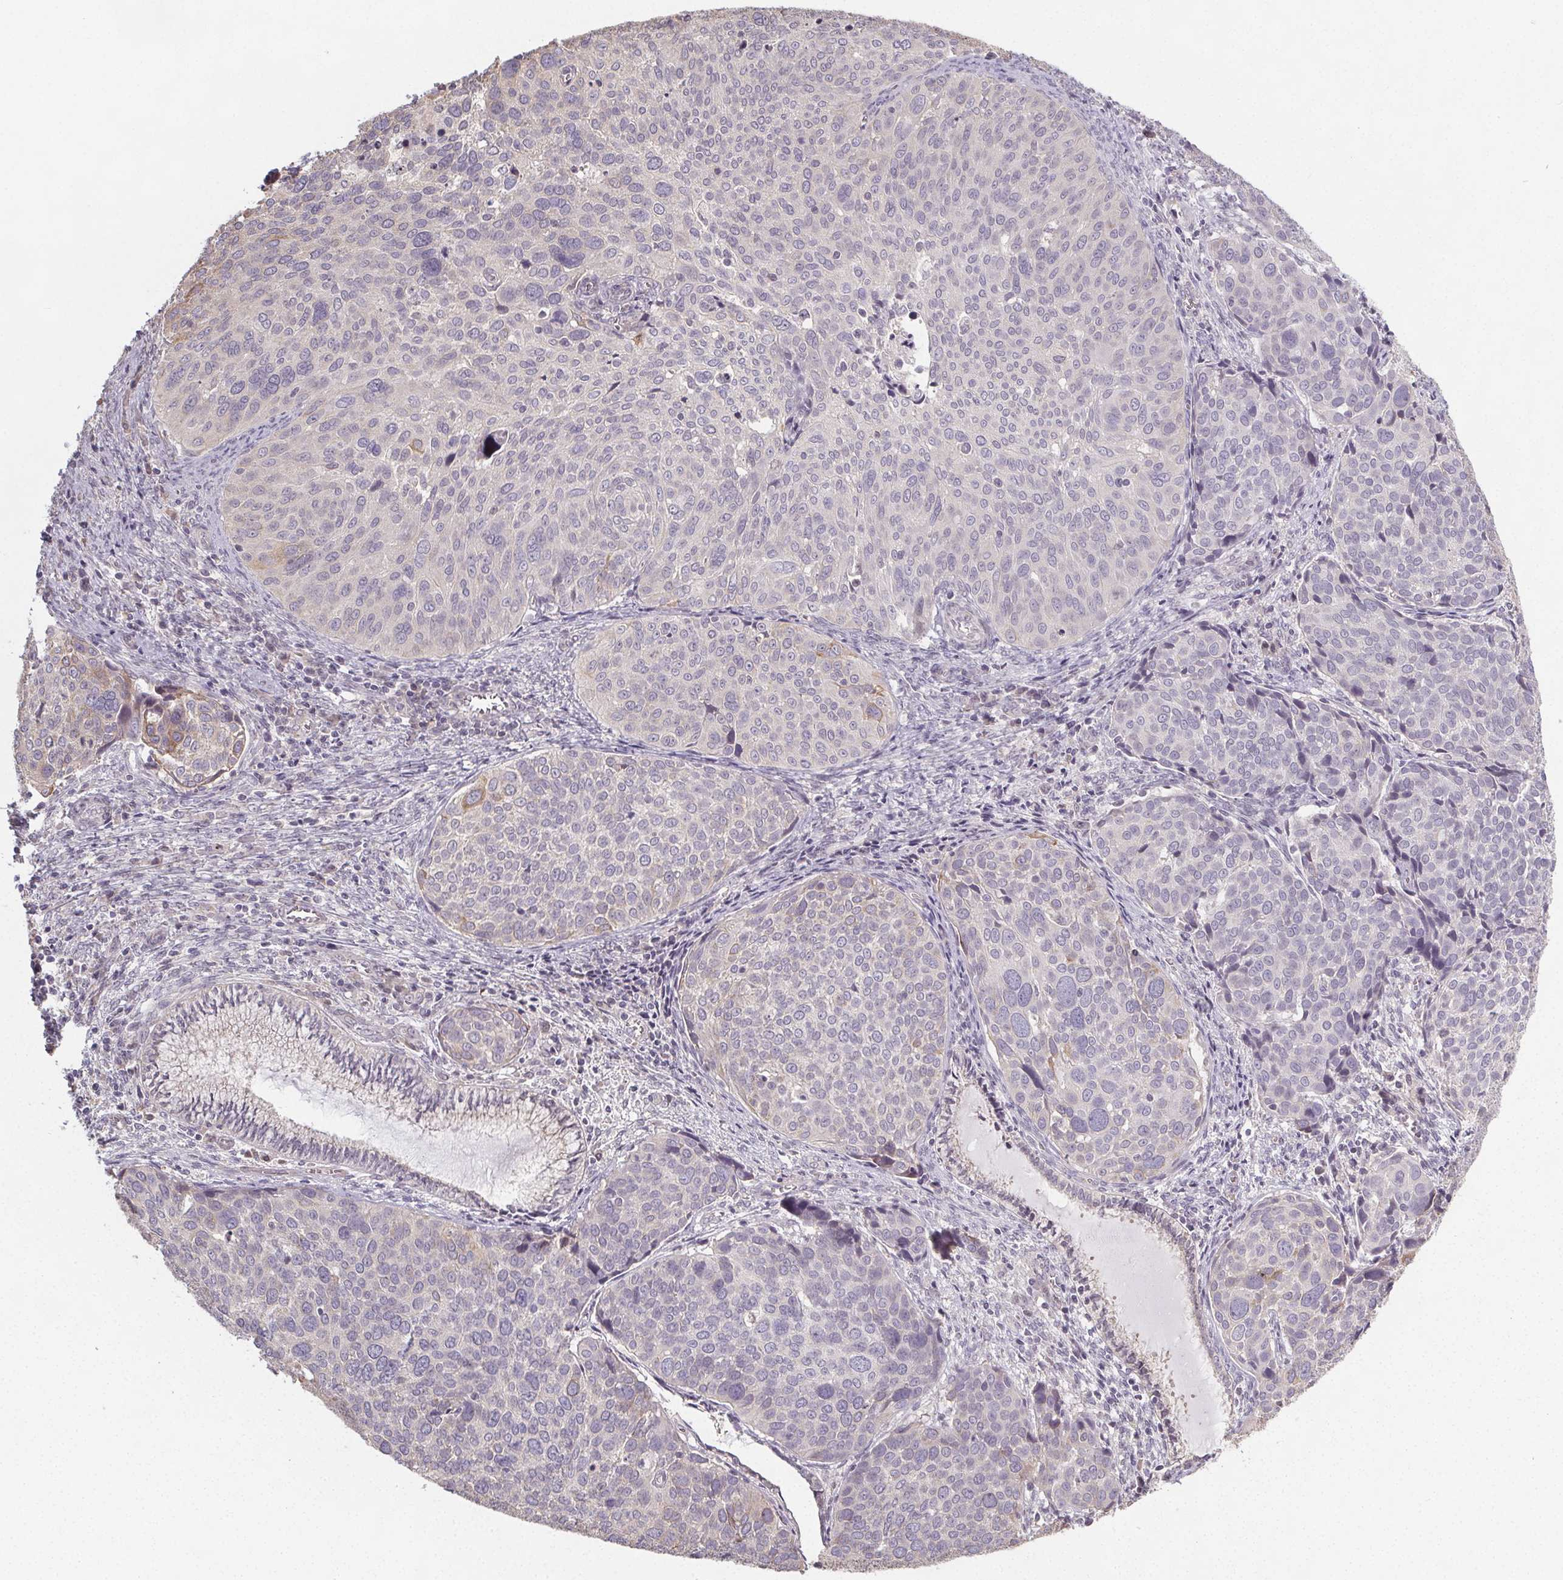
{"staining": {"intensity": "negative", "quantity": "none", "location": "none"}, "tissue": "cervical cancer", "cell_type": "Tumor cells", "image_type": "cancer", "snomed": [{"axis": "morphology", "description": "Squamous cell carcinoma, NOS"}, {"axis": "topography", "description": "Cervix"}], "caption": "Micrograph shows no significant protein expression in tumor cells of cervical cancer.", "gene": "SLC26A2", "patient": {"sex": "female", "age": 39}}